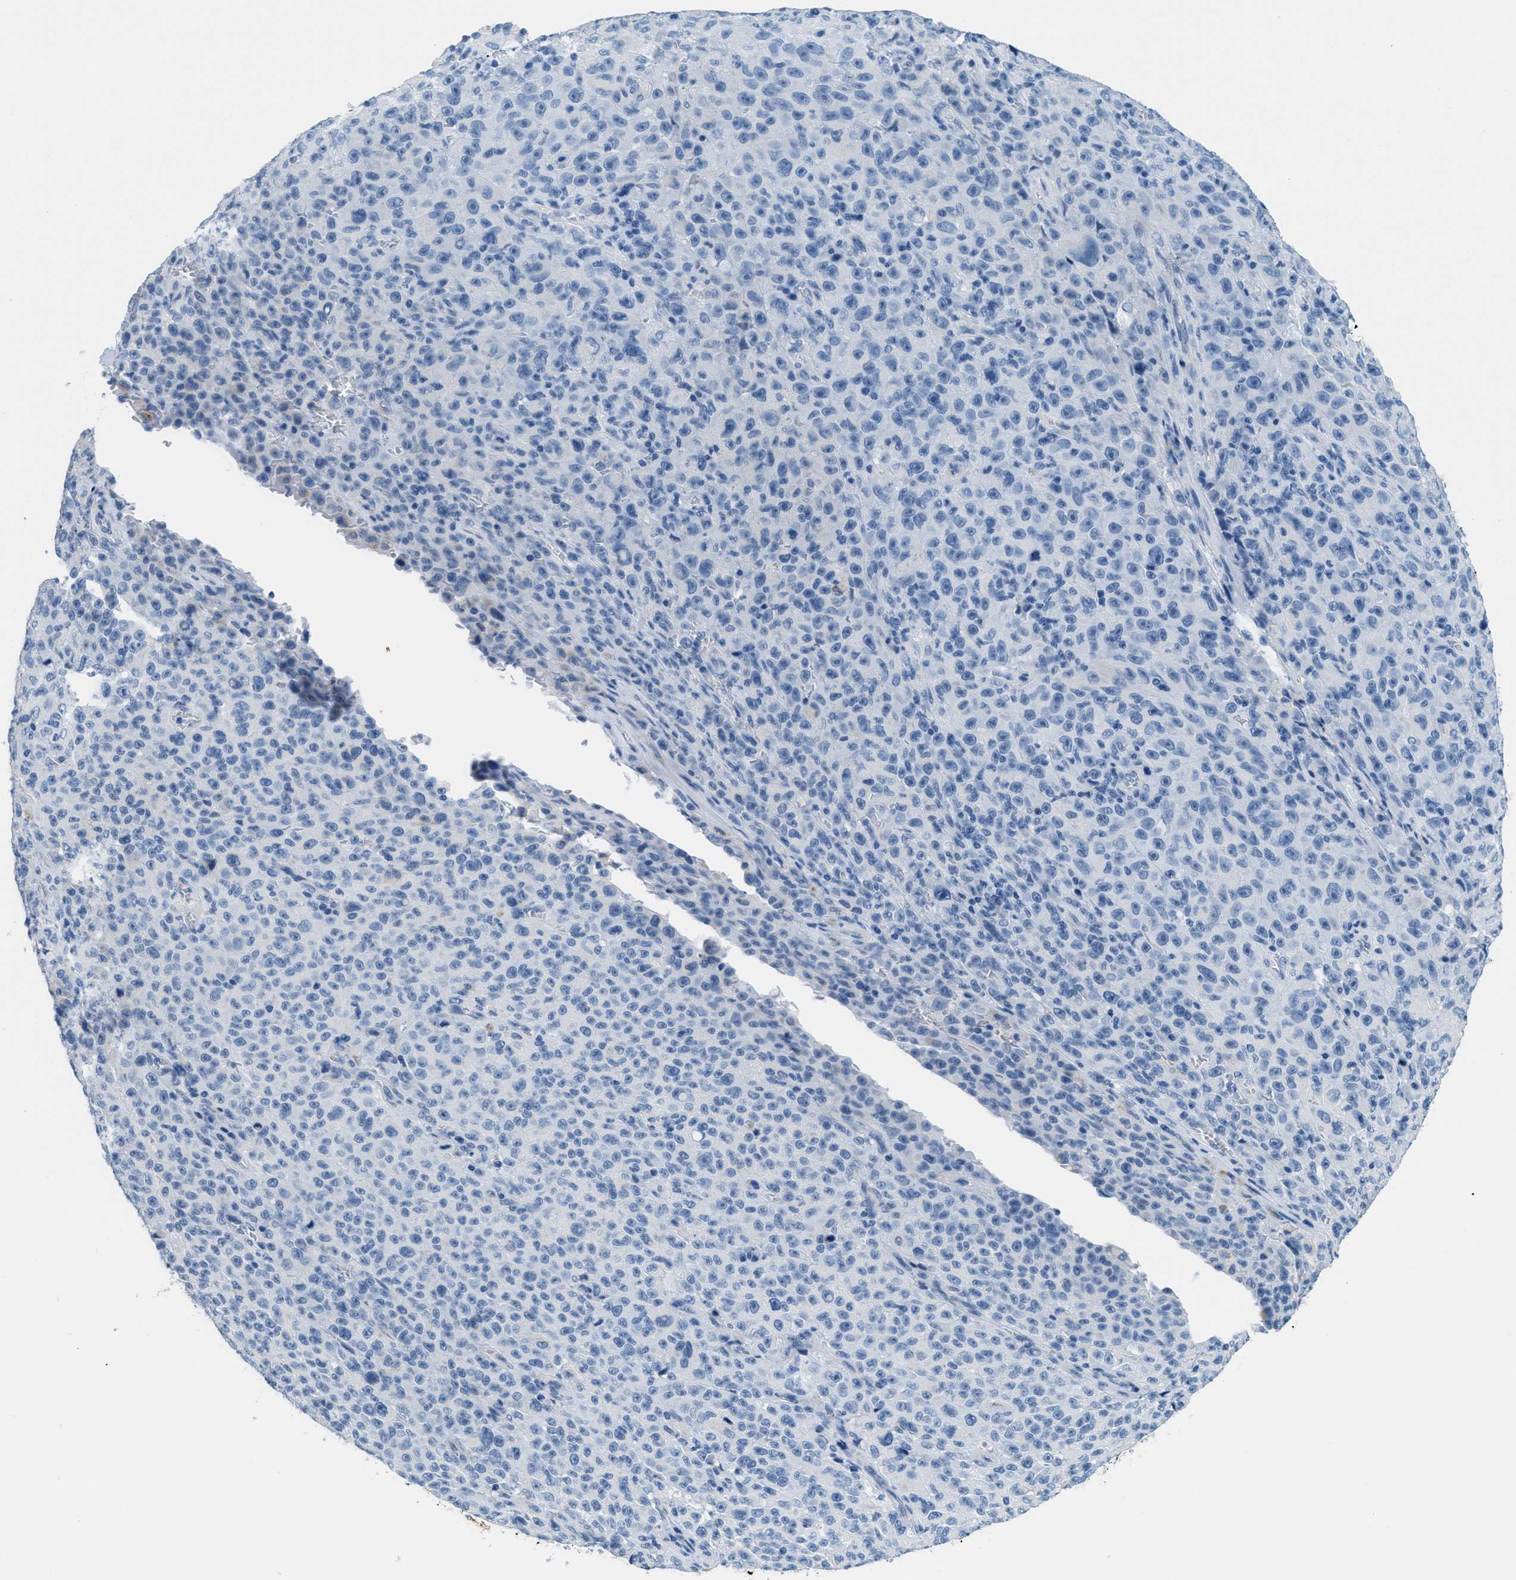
{"staining": {"intensity": "negative", "quantity": "none", "location": "none"}, "tissue": "melanoma", "cell_type": "Tumor cells", "image_type": "cancer", "snomed": [{"axis": "morphology", "description": "Malignant melanoma, NOS"}, {"axis": "topography", "description": "Skin"}], "caption": "This is a histopathology image of IHC staining of malignant melanoma, which shows no positivity in tumor cells. Nuclei are stained in blue.", "gene": "MGARP", "patient": {"sex": "female", "age": 82}}